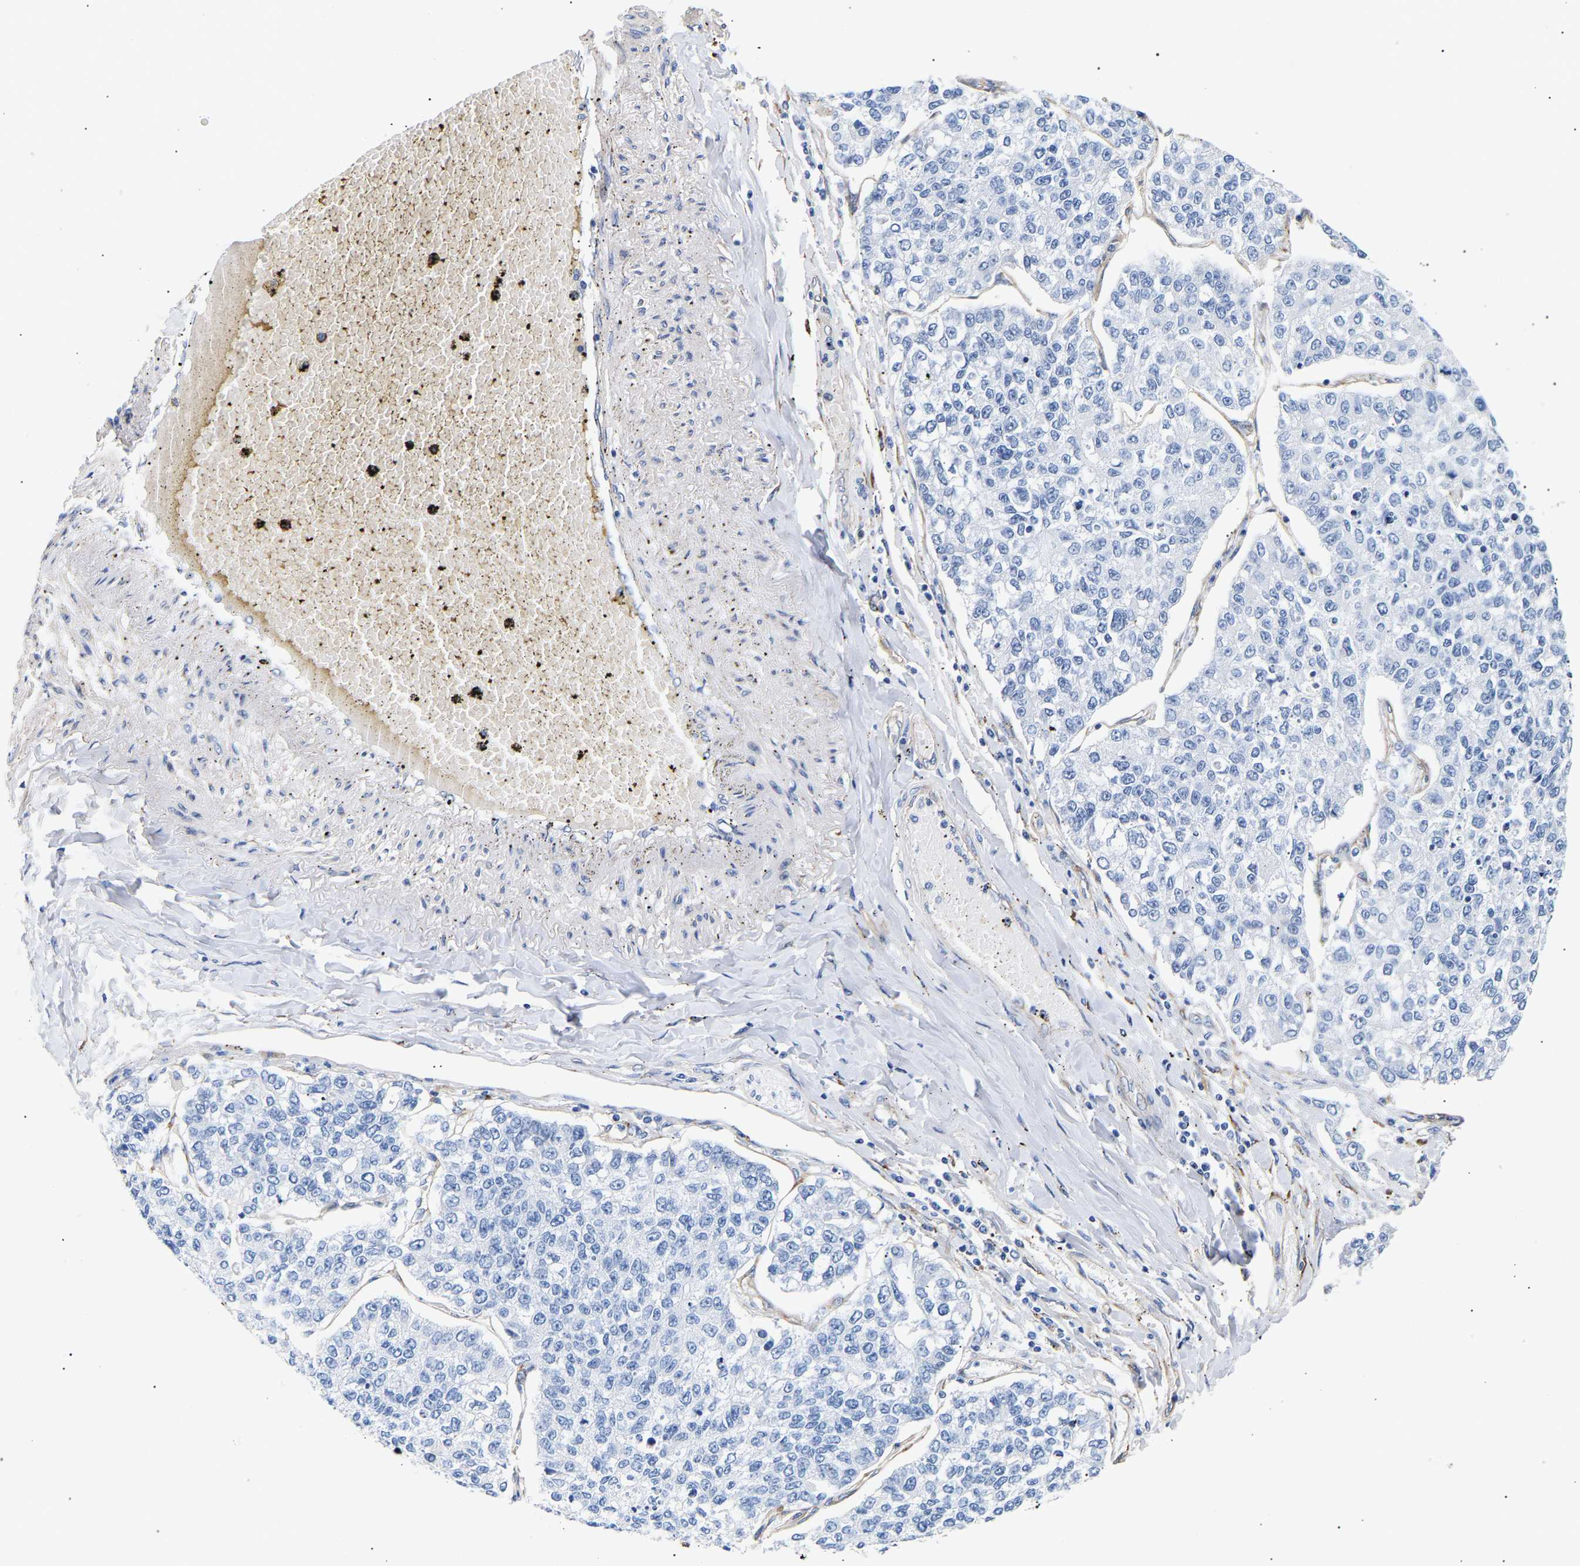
{"staining": {"intensity": "negative", "quantity": "none", "location": "none"}, "tissue": "lung cancer", "cell_type": "Tumor cells", "image_type": "cancer", "snomed": [{"axis": "morphology", "description": "Adenocarcinoma, NOS"}, {"axis": "topography", "description": "Lung"}], "caption": "Immunohistochemistry photomicrograph of neoplastic tissue: lung cancer stained with DAB shows no significant protein expression in tumor cells. Nuclei are stained in blue.", "gene": "IGFBP7", "patient": {"sex": "male", "age": 49}}